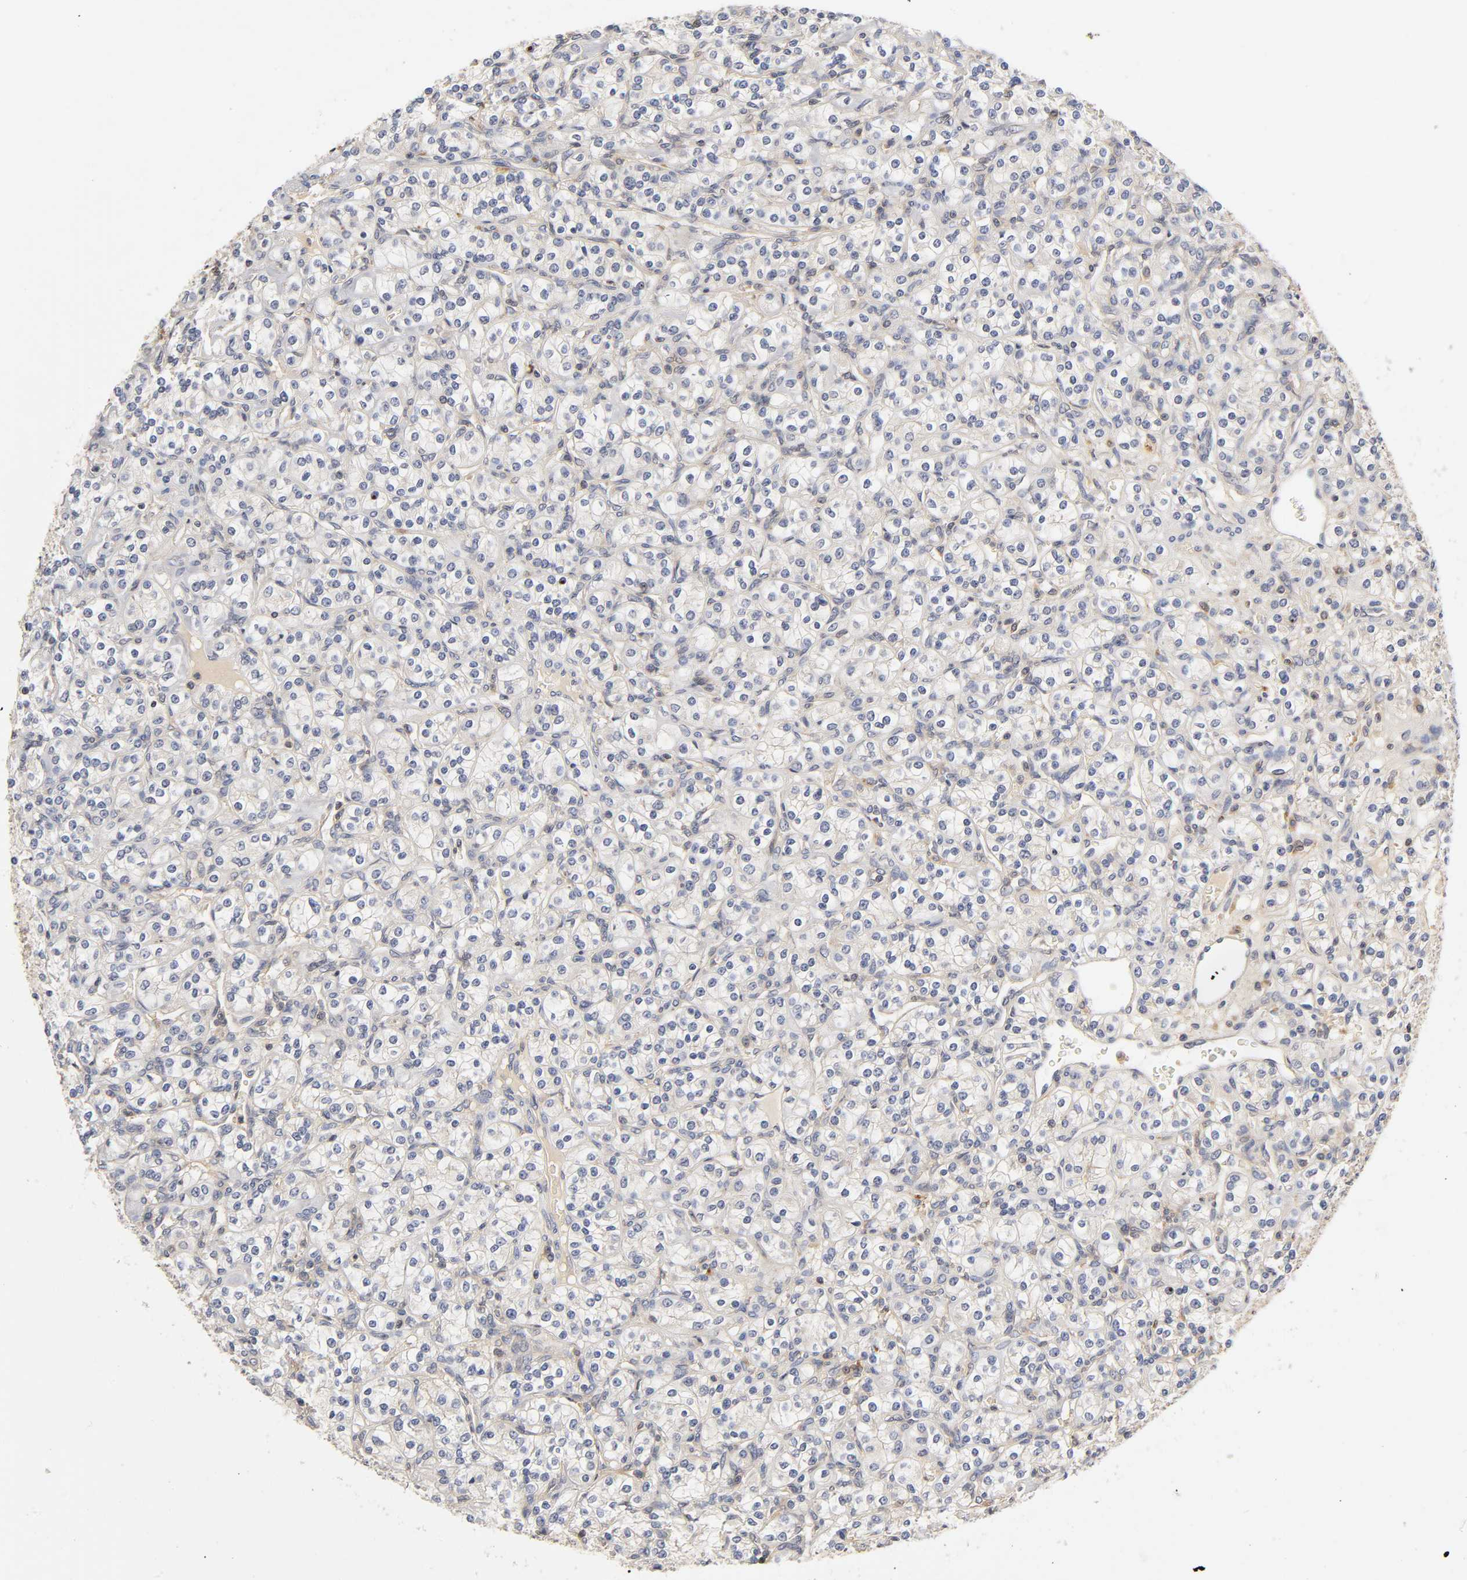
{"staining": {"intensity": "negative", "quantity": "none", "location": "none"}, "tissue": "renal cancer", "cell_type": "Tumor cells", "image_type": "cancer", "snomed": [{"axis": "morphology", "description": "Adenocarcinoma, NOS"}, {"axis": "topography", "description": "Kidney"}], "caption": "Protein analysis of renal cancer reveals no significant expression in tumor cells.", "gene": "RHOA", "patient": {"sex": "male", "age": 77}}